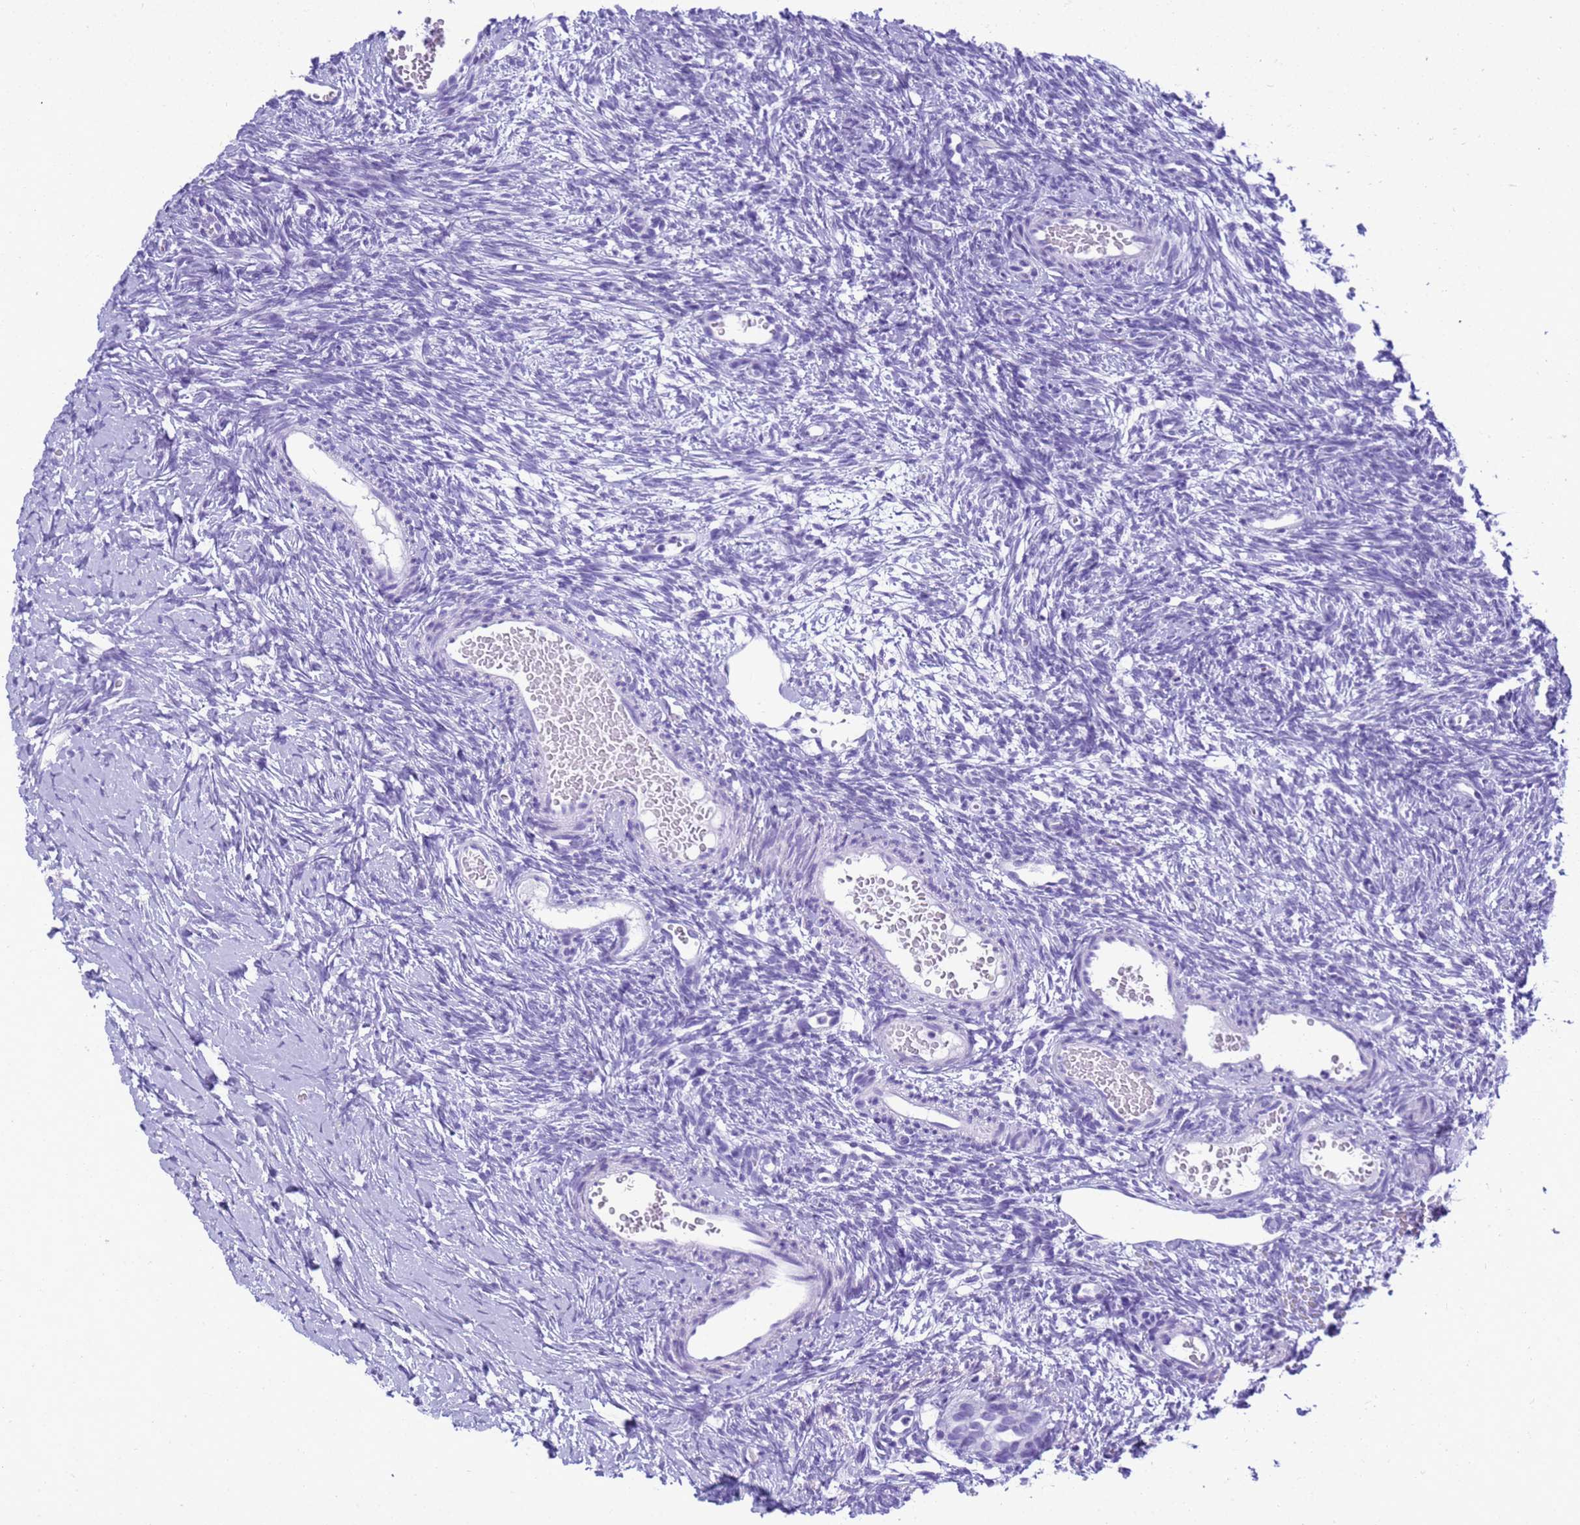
{"staining": {"intensity": "negative", "quantity": "none", "location": "none"}, "tissue": "ovary", "cell_type": "Follicle cells", "image_type": "normal", "snomed": [{"axis": "morphology", "description": "Normal tissue, NOS"}, {"axis": "topography", "description": "Ovary"}], "caption": "Follicle cells show no significant protein positivity in unremarkable ovary.", "gene": "STATH", "patient": {"sex": "female", "age": 39}}